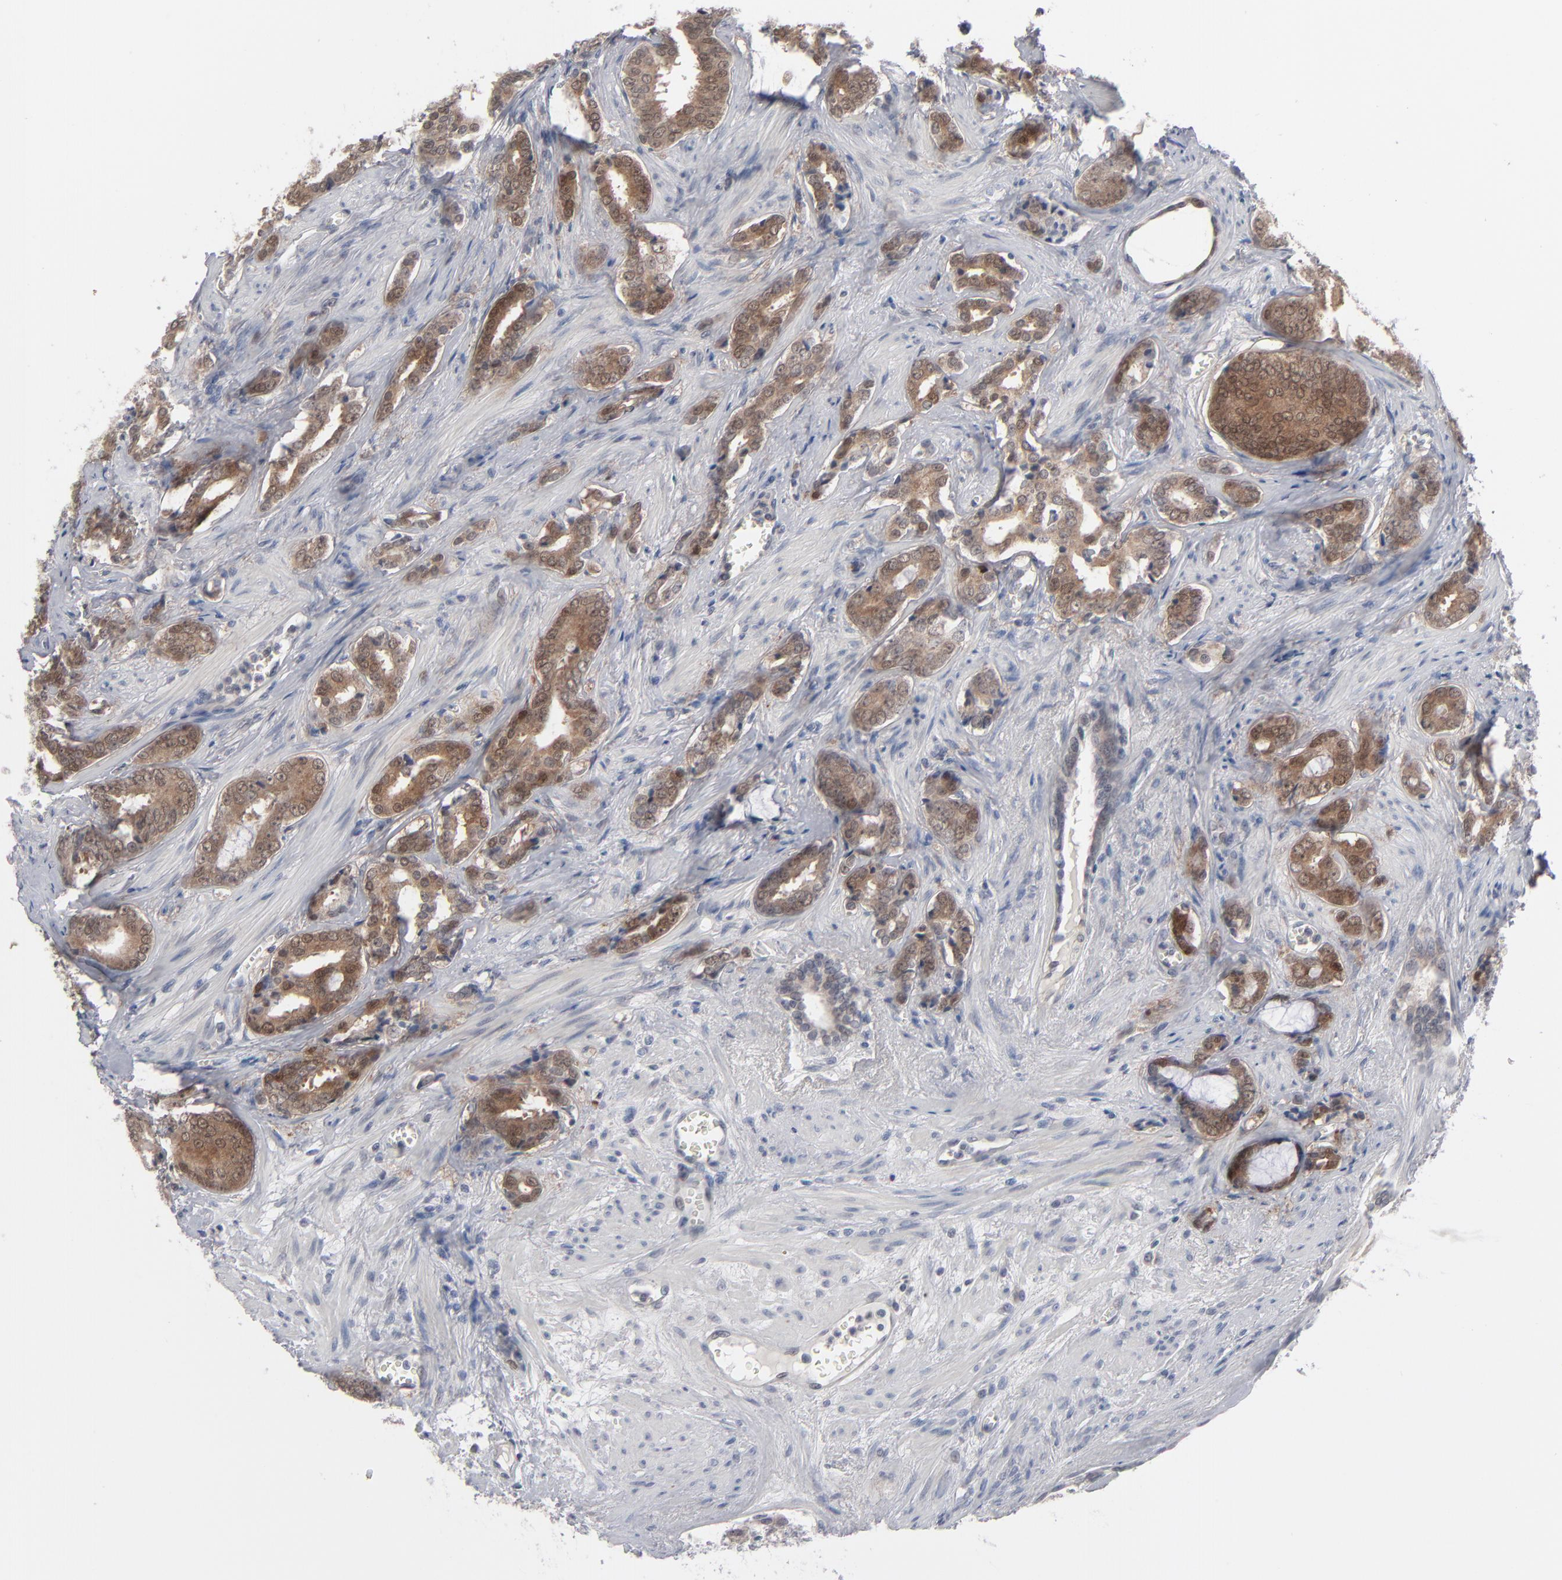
{"staining": {"intensity": "moderate", "quantity": ">75%", "location": "cytoplasmic/membranous"}, "tissue": "prostate cancer", "cell_type": "Tumor cells", "image_type": "cancer", "snomed": [{"axis": "morphology", "description": "Adenocarcinoma, Medium grade"}, {"axis": "topography", "description": "Prostate"}], "caption": "Immunohistochemistry (IHC) (DAB) staining of prostate medium-grade adenocarcinoma reveals moderate cytoplasmic/membranous protein positivity in about >75% of tumor cells.", "gene": "POF1B", "patient": {"sex": "male", "age": 79}}